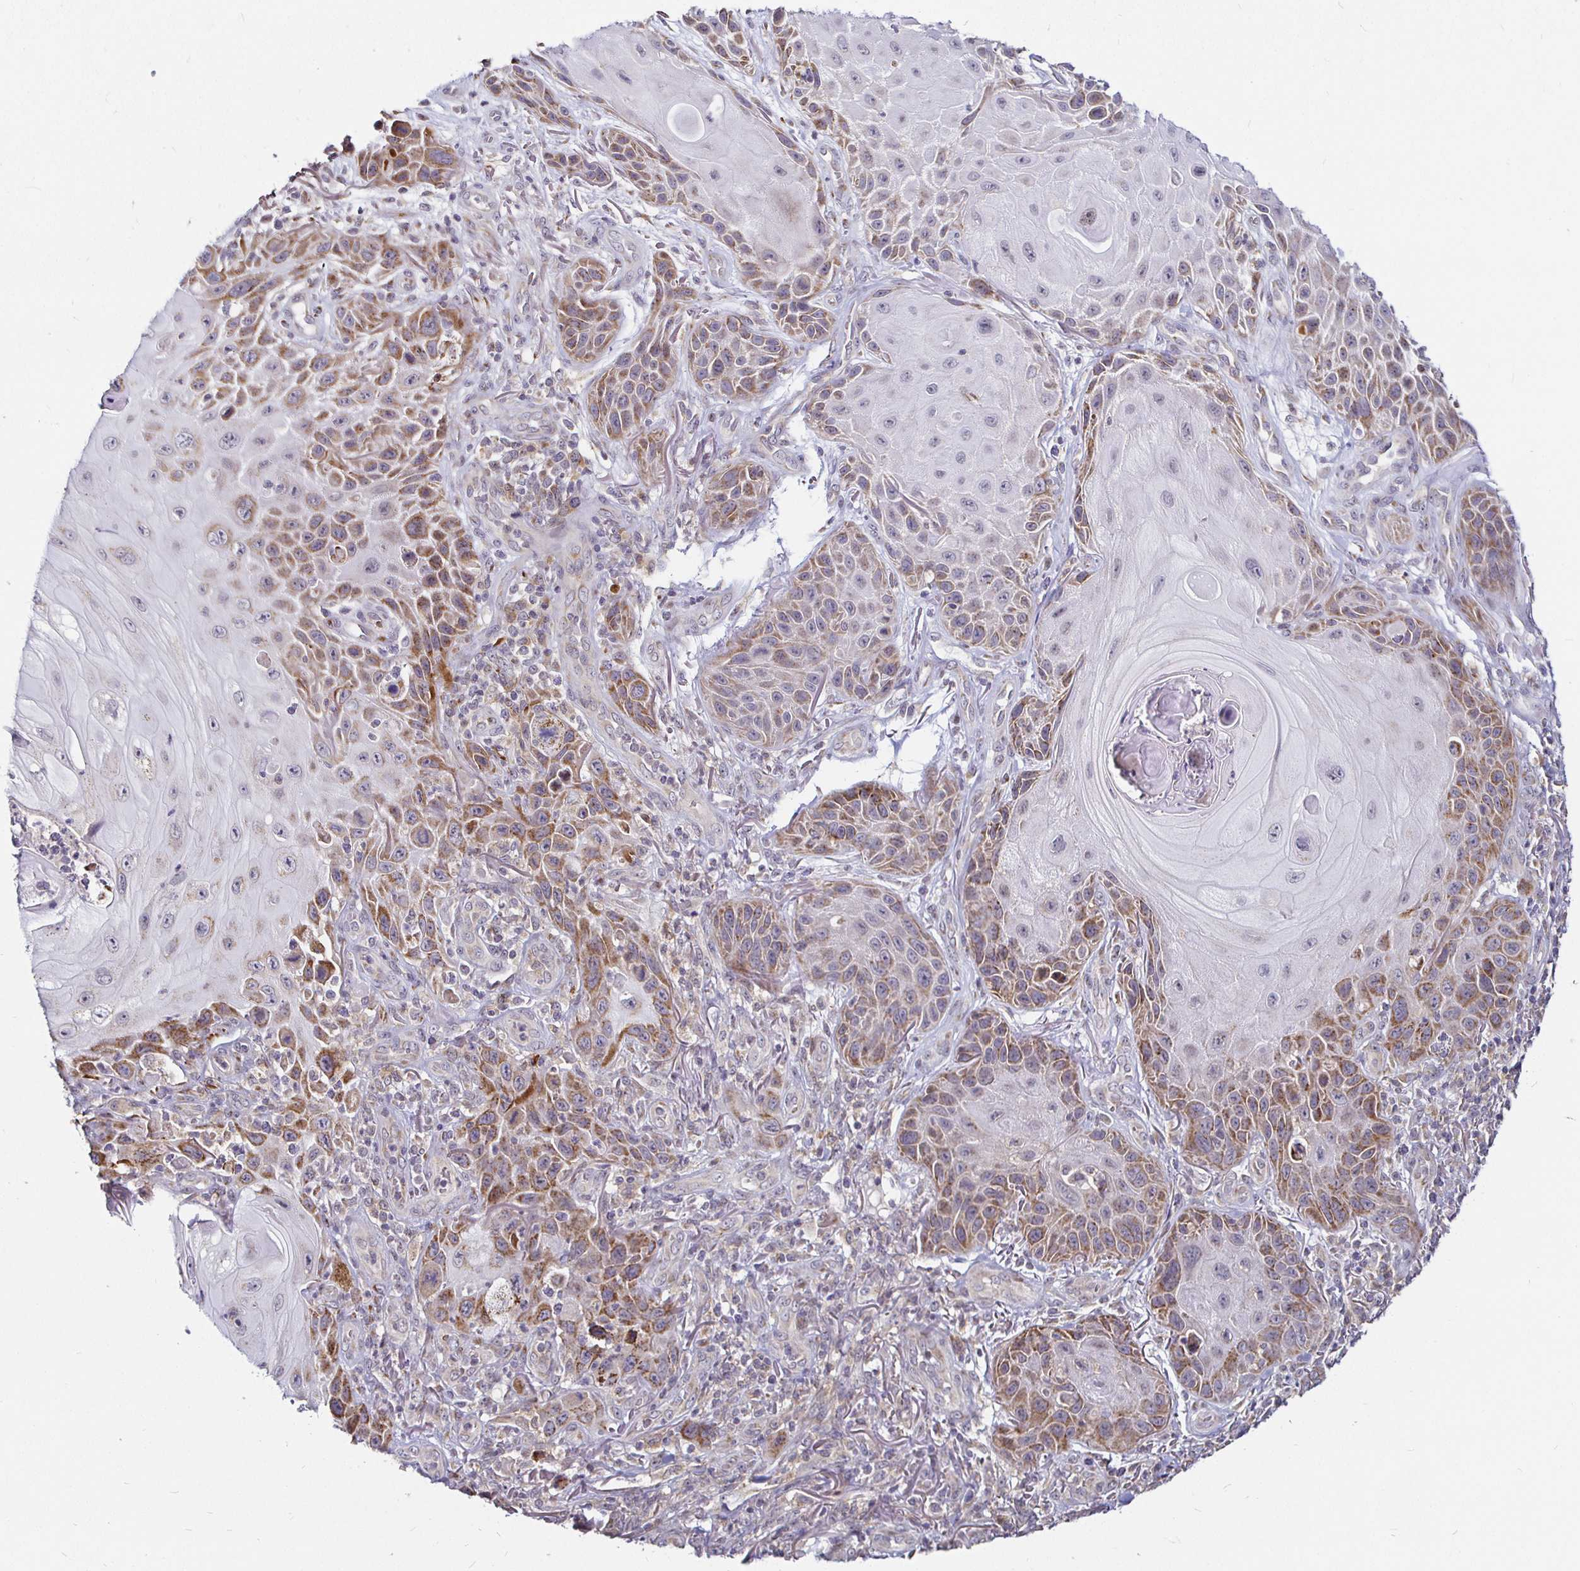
{"staining": {"intensity": "moderate", "quantity": "25%-75%", "location": "cytoplasmic/membranous"}, "tissue": "skin cancer", "cell_type": "Tumor cells", "image_type": "cancer", "snomed": [{"axis": "morphology", "description": "Squamous cell carcinoma, NOS"}, {"axis": "topography", "description": "Skin"}], "caption": "Squamous cell carcinoma (skin) stained for a protein shows moderate cytoplasmic/membranous positivity in tumor cells.", "gene": "ATG3", "patient": {"sex": "female", "age": 94}}